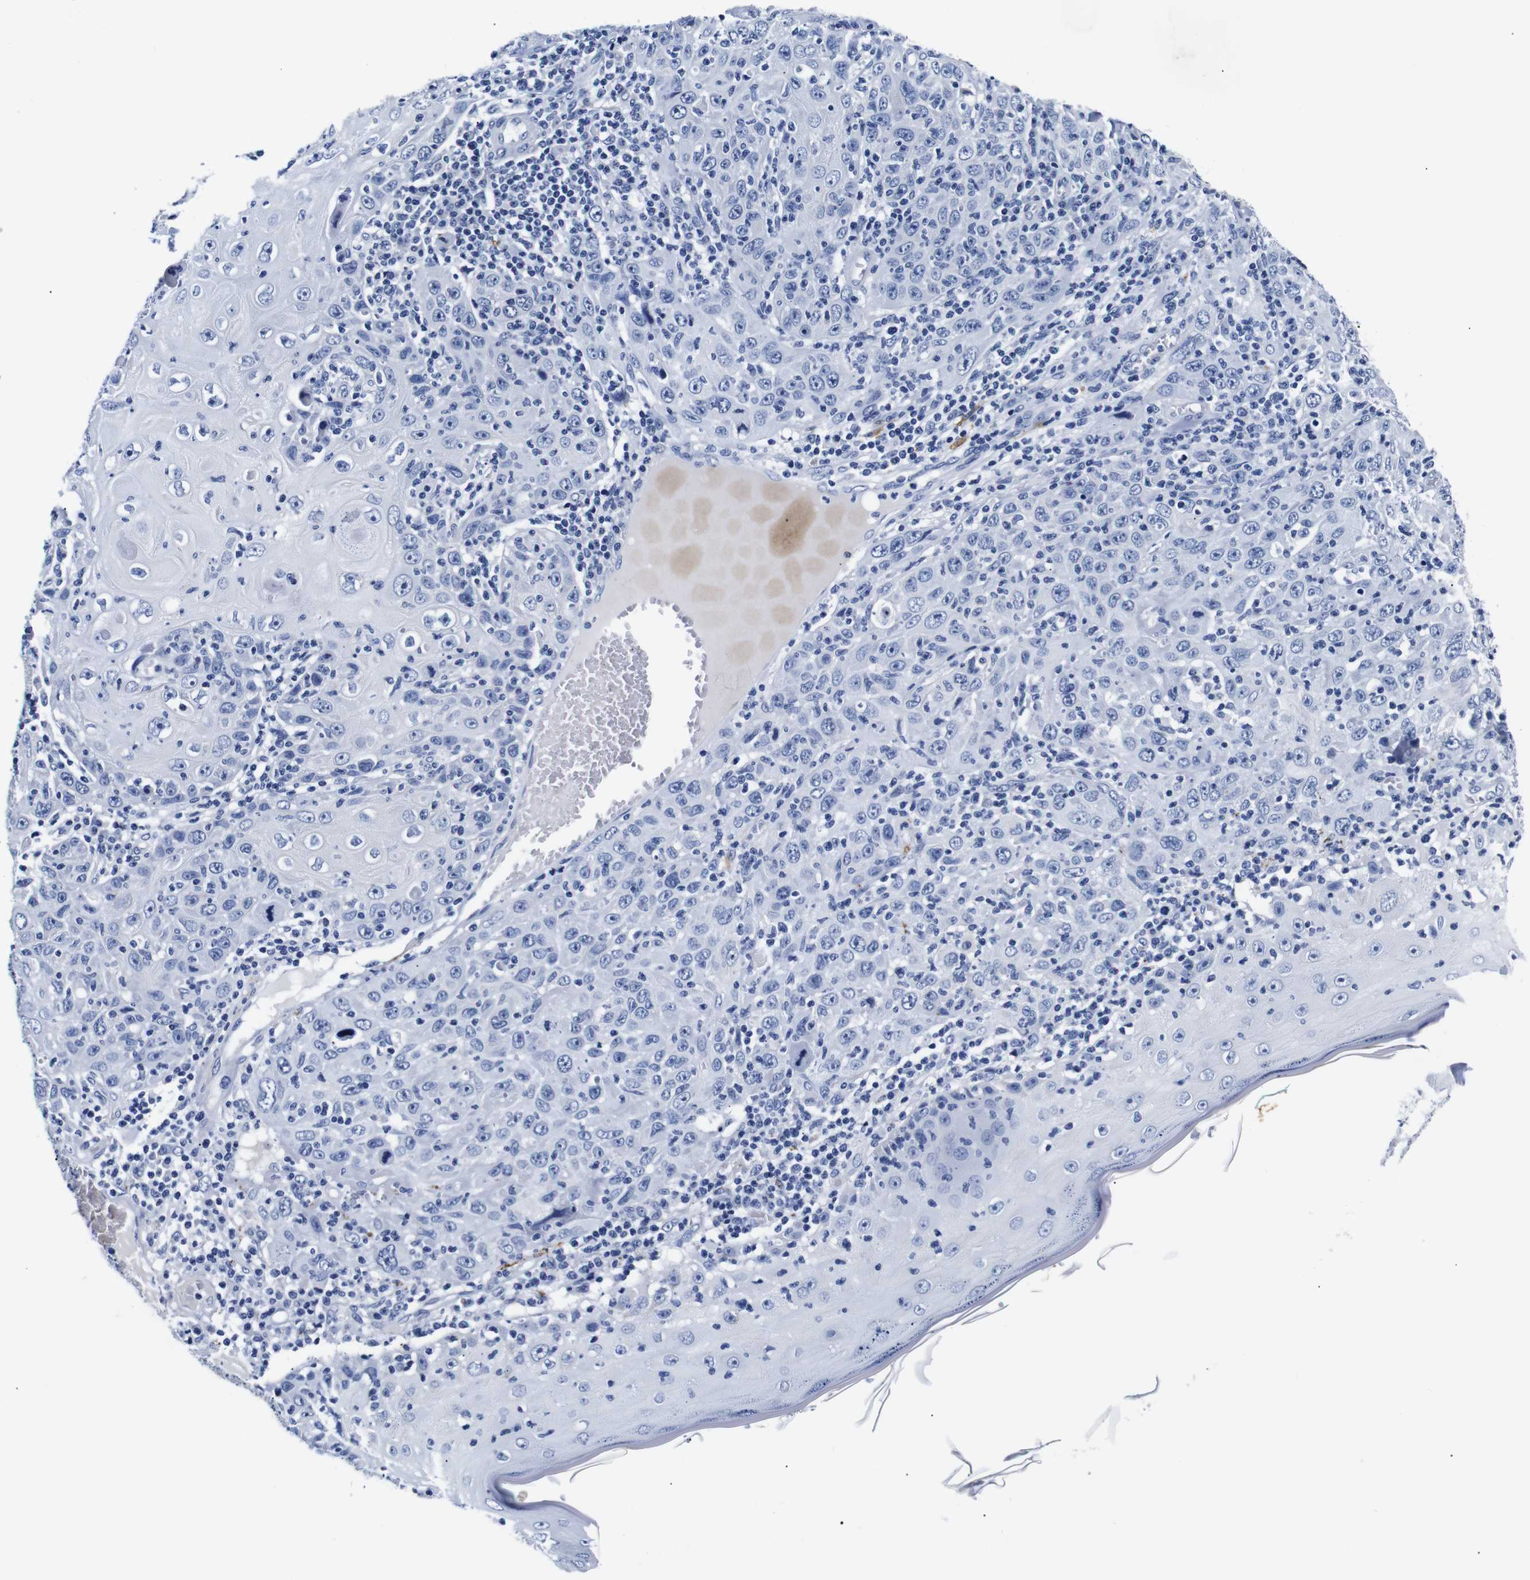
{"staining": {"intensity": "negative", "quantity": "none", "location": "none"}, "tissue": "skin cancer", "cell_type": "Tumor cells", "image_type": "cancer", "snomed": [{"axis": "morphology", "description": "Squamous cell carcinoma, NOS"}, {"axis": "topography", "description": "Skin"}], "caption": "DAB (3,3'-diaminobenzidine) immunohistochemical staining of human squamous cell carcinoma (skin) shows no significant positivity in tumor cells. Nuclei are stained in blue.", "gene": "GAP43", "patient": {"sex": "female", "age": 88}}